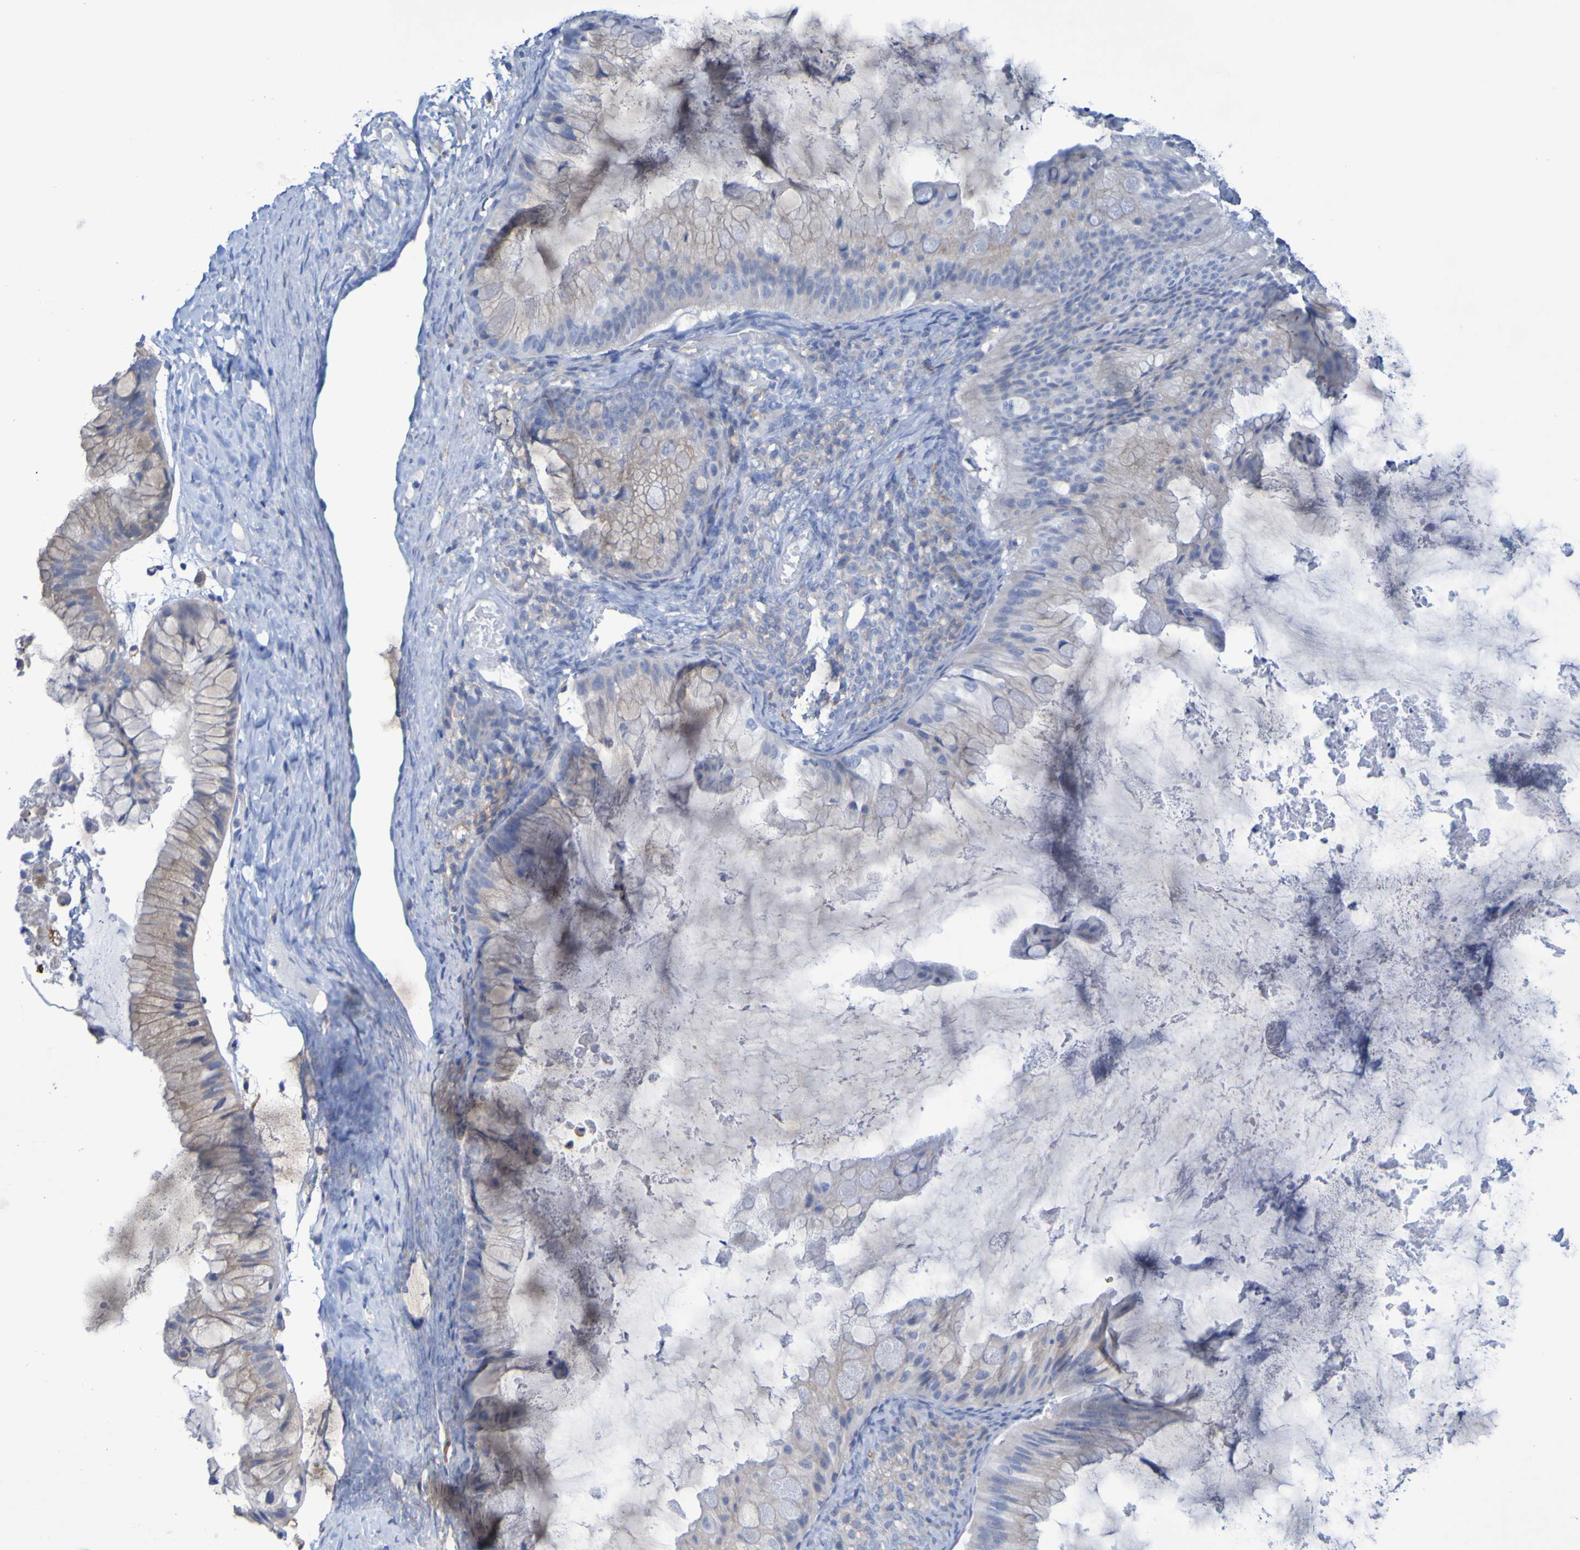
{"staining": {"intensity": "weak", "quantity": "<25%", "location": "cytoplasmic/membranous"}, "tissue": "ovarian cancer", "cell_type": "Tumor cells", "image_type": "cancer", "snomed": [{"axis": "morphology", "description": "Cystadenocarcinoma, mucinous, NOS"}, {"axis": "topography", "description": "Ovary"}], "caption": "A photomicrograph of ovarian cancer stained for a protein demonstrates no brown staining in tumor cells.", "gene": "SLC3A2", "patient": {"sex": "female", "age": 61}}